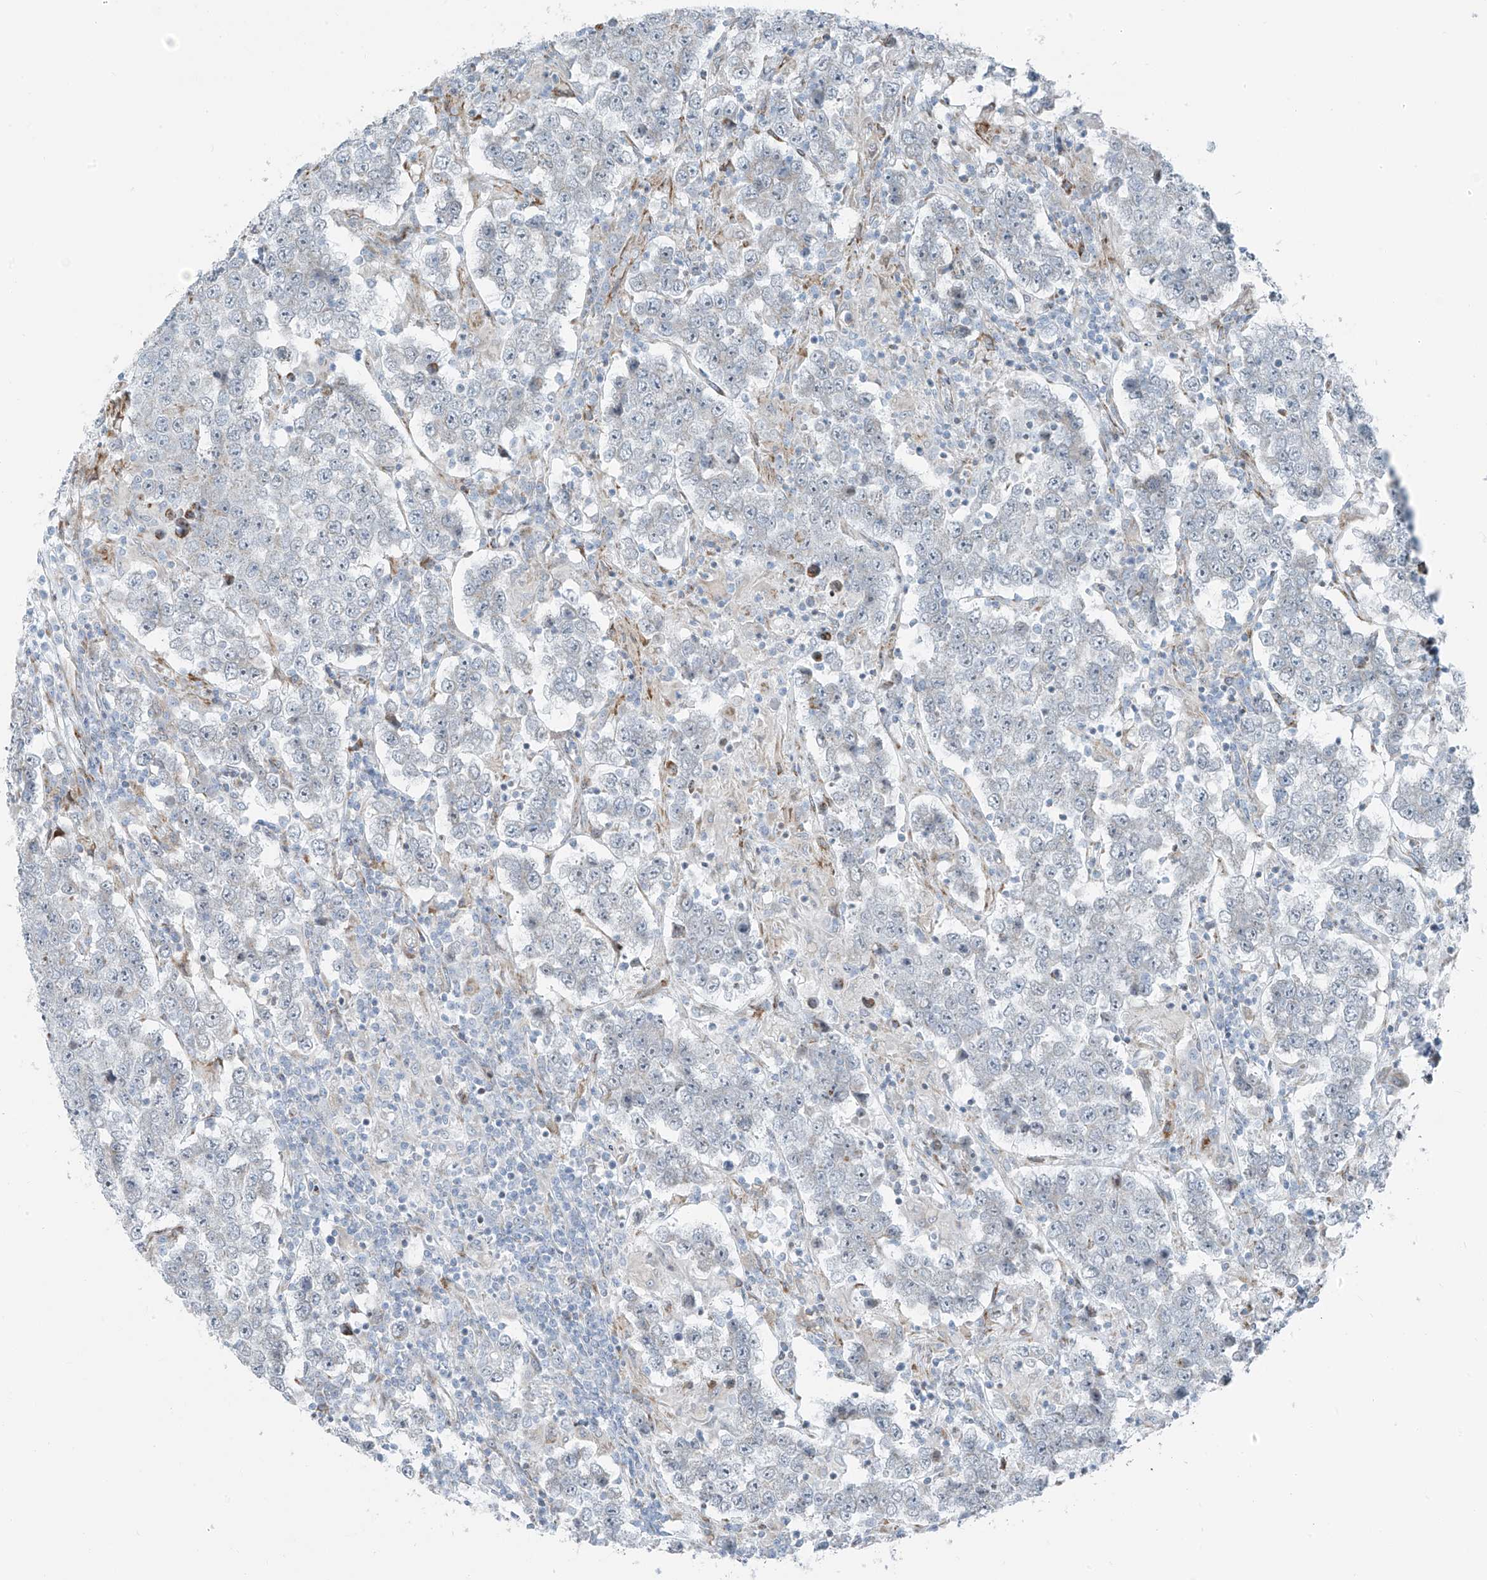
{"staining": {"intensity": "negative", "quantity": "none", "location": "none"}, "tissue": "testis cancer", "cell_type": "Tumor cells", "image_type": "cancer", "snomed": [{"axis": "morphology", "description": "Normal tissue, NOS"}, {"axis": "morphology", "description": "Urothelial carcinoma, High grade"}, {"axis": "morphology", "description": "Seminoma, NOS"}, {"axis": "morphology", "description": "Carcinoma, Embryonal, NOS"}, {"axis": "topography", "description": "Urinary bladder"}, {"axis": "topography", "description": "Testis"}], "caption": "Testis embryonal carcinoma stained for a protein using IHC shows no staining tumor cells.", "gene": "HIC2", "patient": {"sex": "male", "age": 41}}